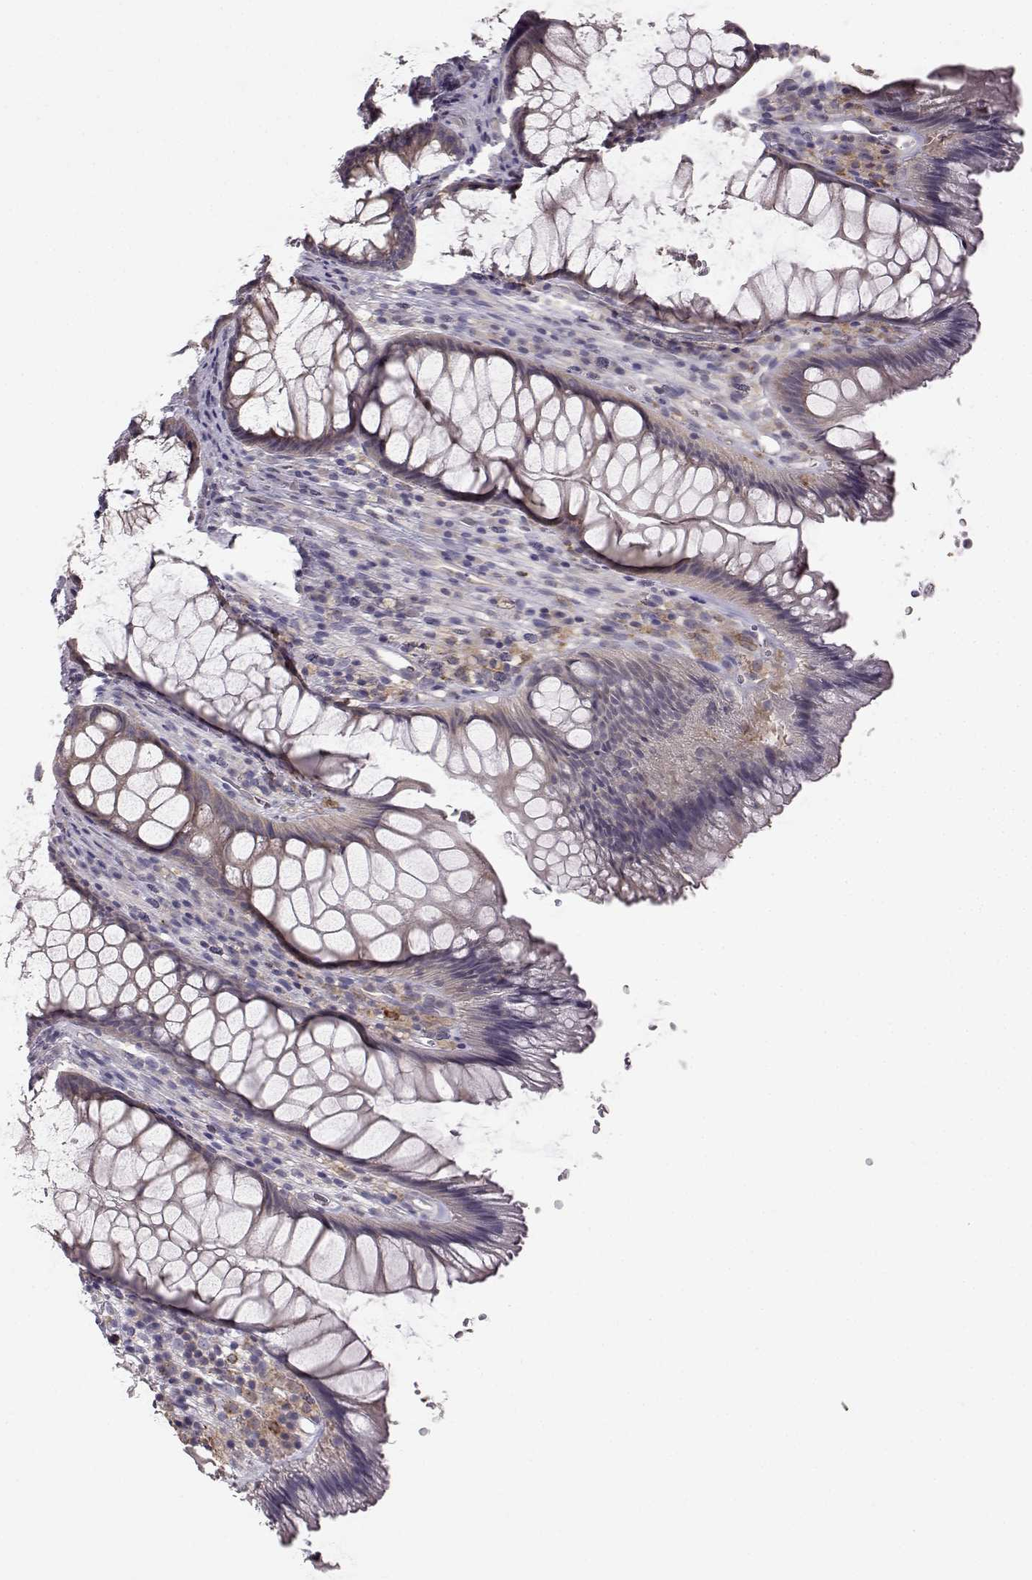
{"staining": {"intensity": "negative", "quantity": "none", "location": "none"}, "tissue": "rectum", "cell_type": "Glandular cells", "image_type": "normal", "snomed": [{"axis": "morphology", "description": "Normal tissue, NOS"}, {"axis": "topography", "description": "Smooth muscle"}, {"axis": "topography", "description": "Rectum"}], "caption": "DAB immunohistochemical staining of normal human rectum shows no significant expression in glandular cells.", "gene": "SPAG17", "patient": {"sex": "male", "age": 53}}